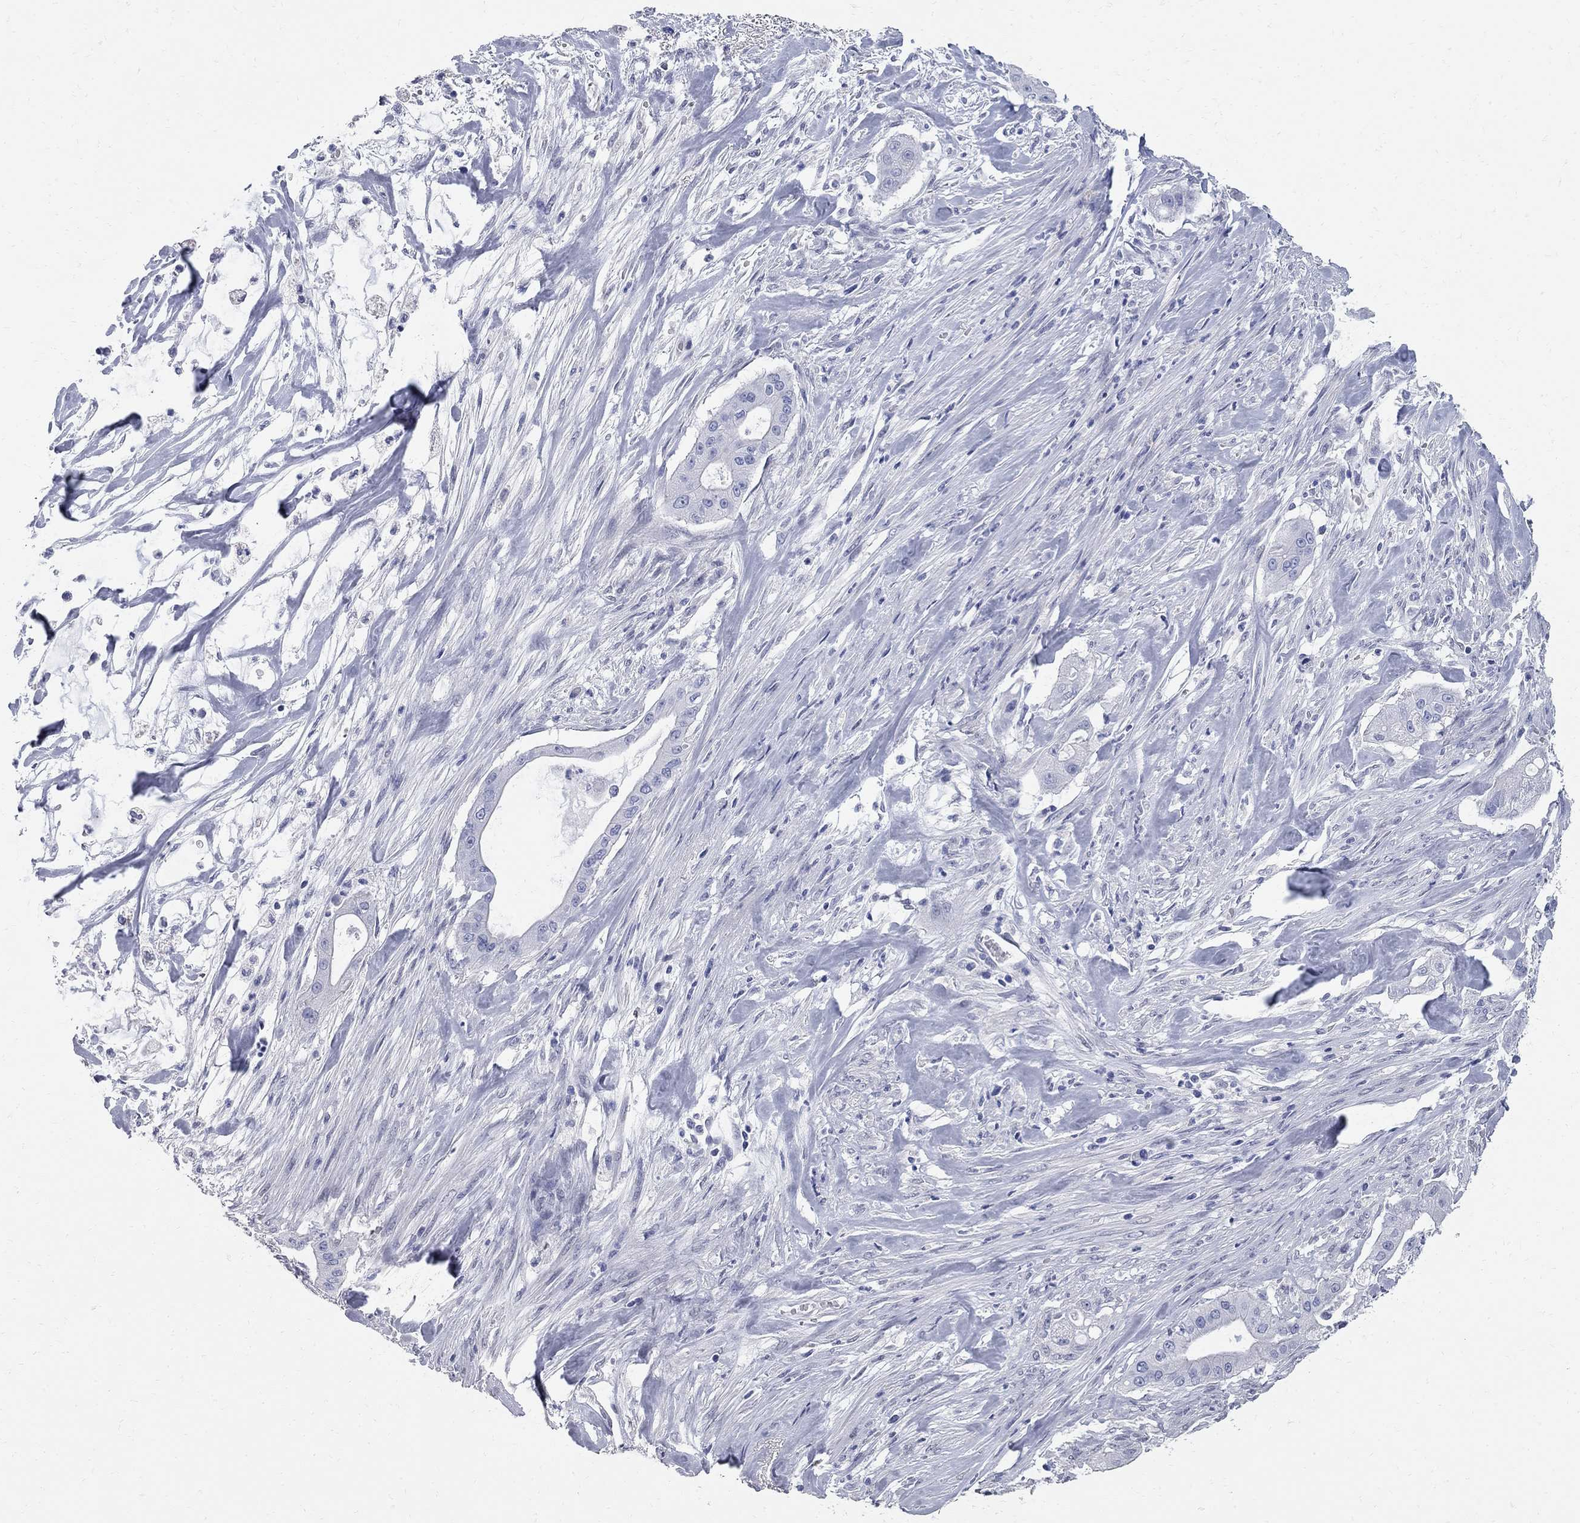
{"staining": {"intensity": "negative", "quantity": "none", "location": "none"}, "tissue": "pancreatic cancer", "cell_type": "Tumor cells", "image_type": "cancer", "snomed": [{"axis": "morphology", "description": "Normal tissue, NOS"}, {"axis": "morphology", "description": "Inflammation, NOS"}, {"axis": "morphology", "description": "Adenocarcinoma, NOS"}, {"axis": "topography", "description": "Pancreas"}], "caption": "This is a micrograph of IHC staining of adenocarcinoma (pancreatic), which shows no positivity in tumor cells.", "gene": "BPIFB1", "patient": {"sex": "male", "age": 57}}